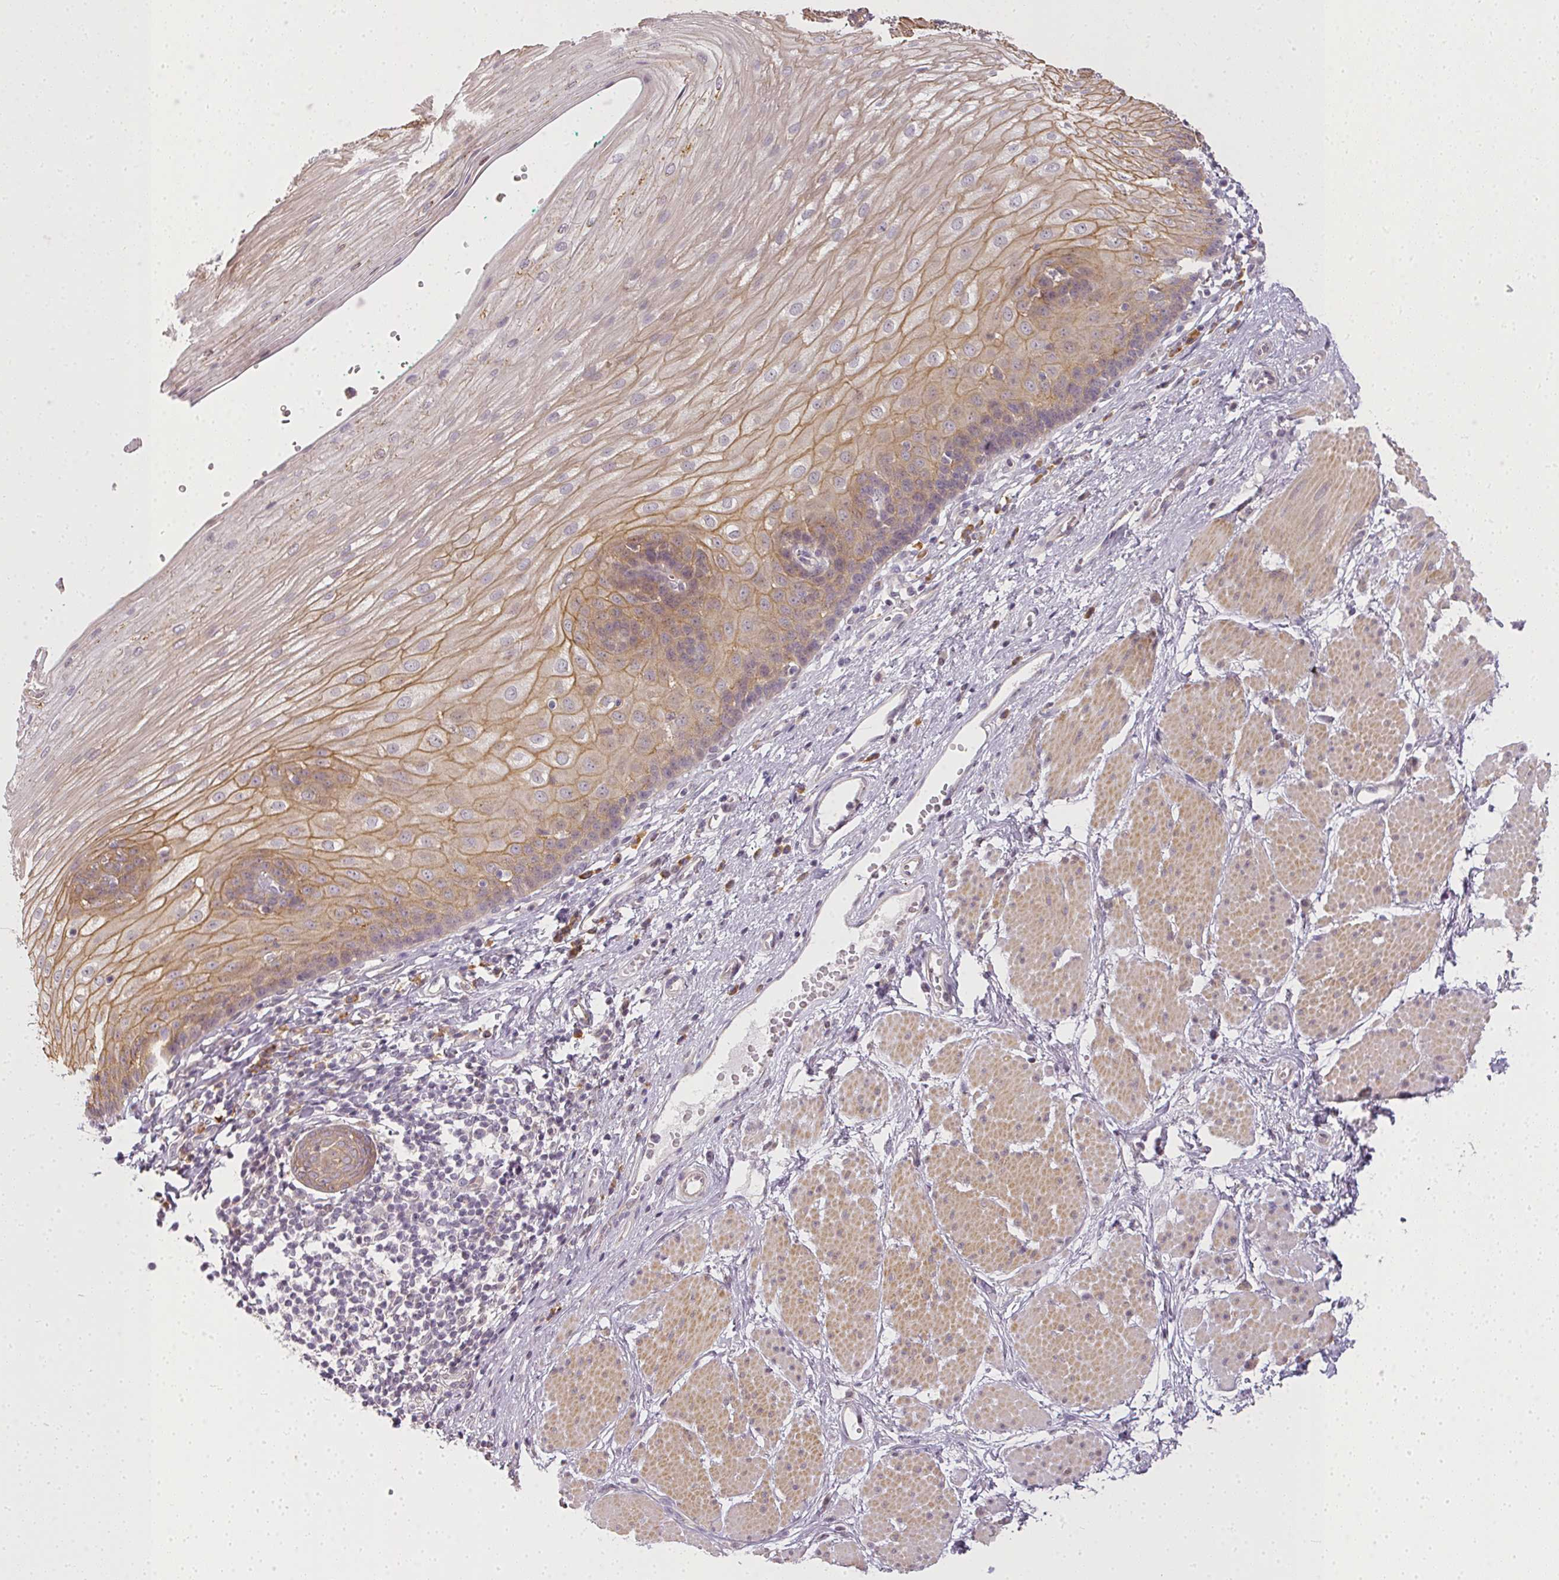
{"staining": {"intensity": "moderate", "quantity": ">75%", "location": "cytoplasmic/membranous"}, "tissue": "esophagus", "cell_type": "Squamous epithelial cells", "image_type": "normal", "snomed": [{"axis": "morphology", "description": "Normal tissue, NOS"}, {"axis": "topography", "description": "Esophagus"}], "caption": "The immunohistochemical stain shows moderate cytoplasmic/membranous positivity in squamous epithelial cells of unremarkable esophagus.", "gene": "MED19", "patient": {"sex": "male", "age": 69}}